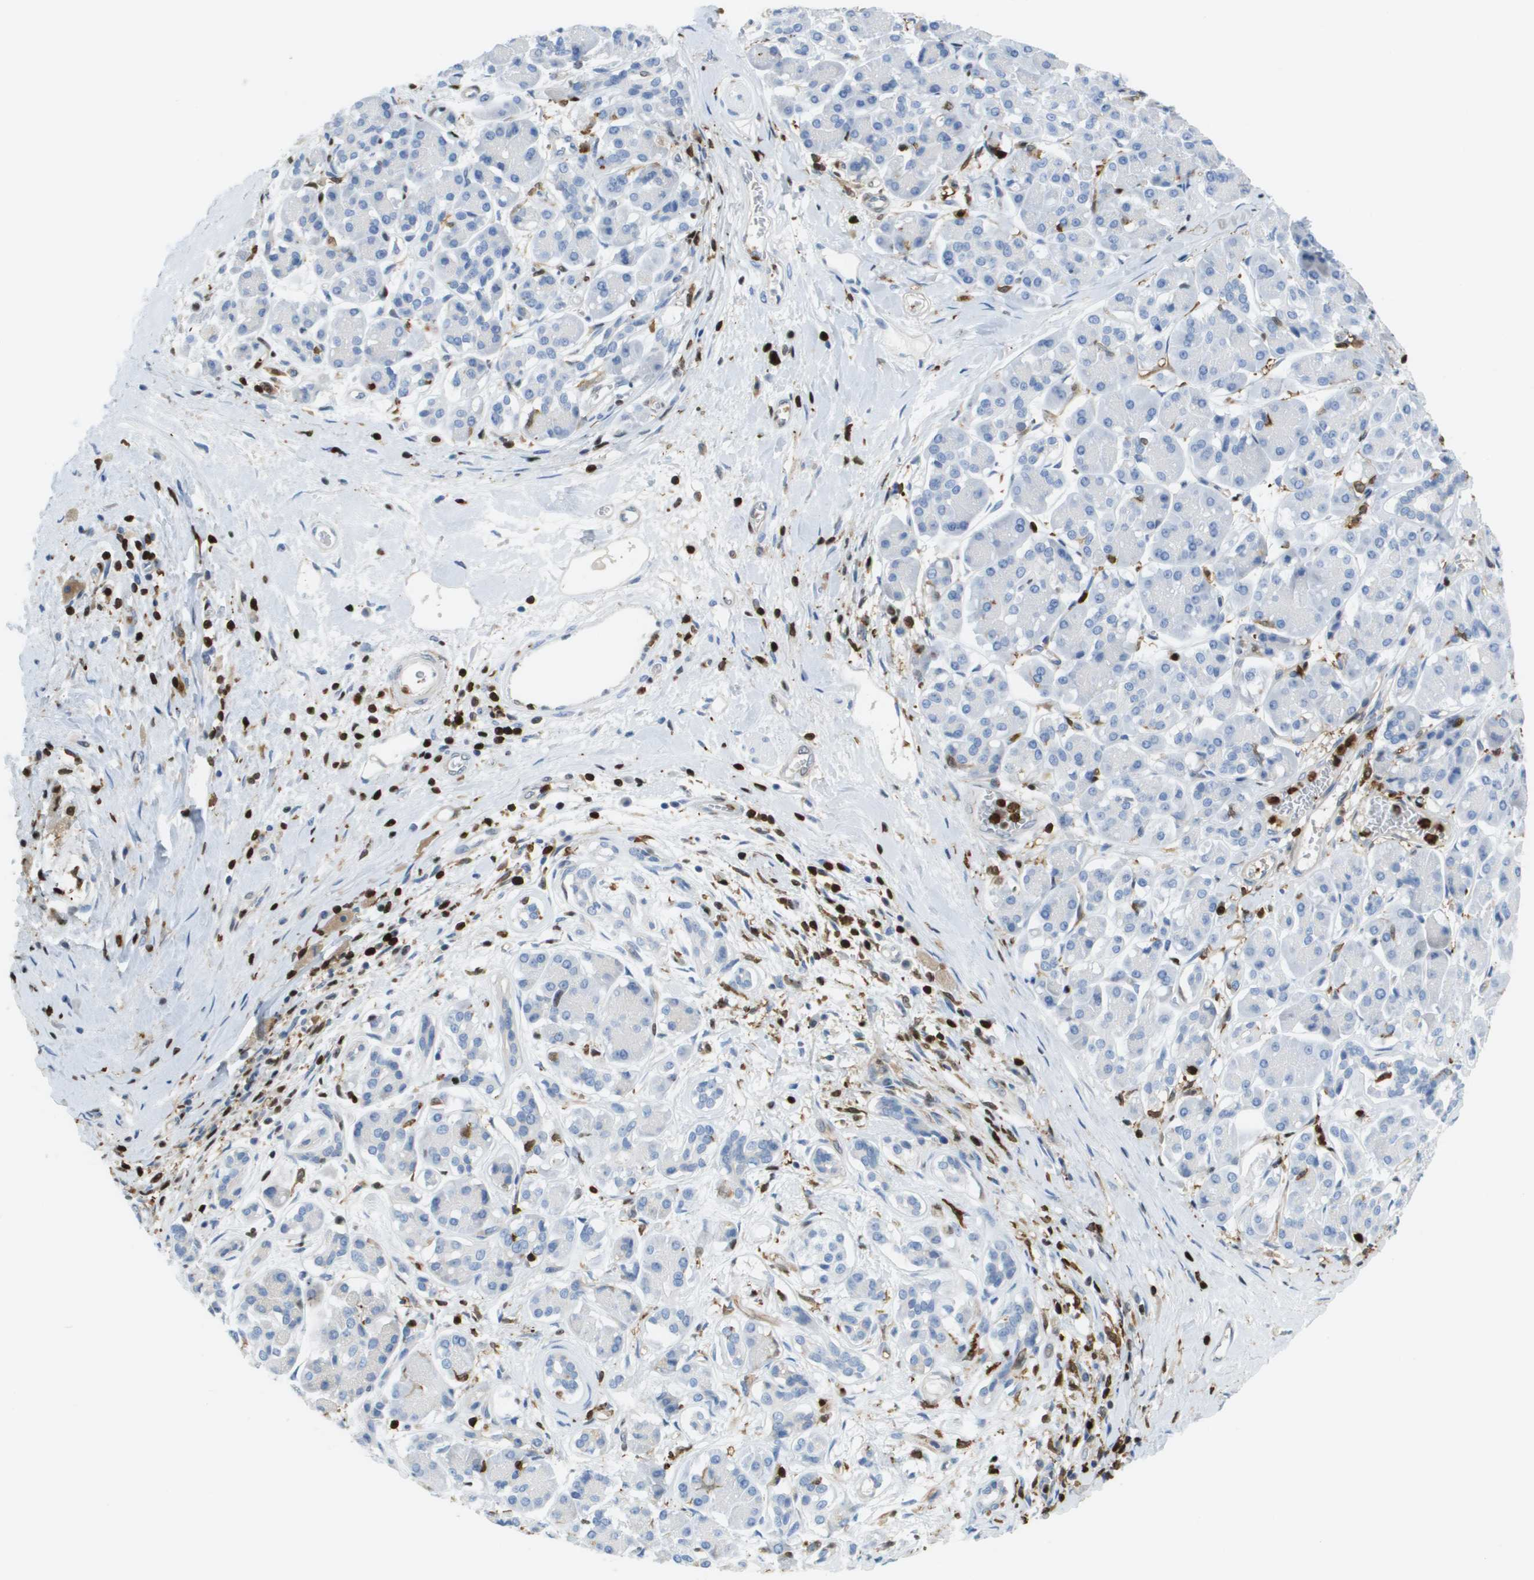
{"staining": {"intensity": "negative", "quantity": "none", "location": "none"}, "tissue": "pancreatic cancer", "cell_type": "Tumor cells", "image_type": "cancer", "snomed": [{"axis": "morphology", "description": "Adenocarcinoma, NOS"}, {"axis": "topography", "description": "Pancreas"}], "caption": "Immunohistochemistry (IHC) micrograph of neoplastic tissue: human pancreatic cancer (adenocarcinoma) stained with DAB demonstrates no significant protein expression in tumor cells.", "gene": "DOCK5", "patient": {"sex": "male", "age": 55}}